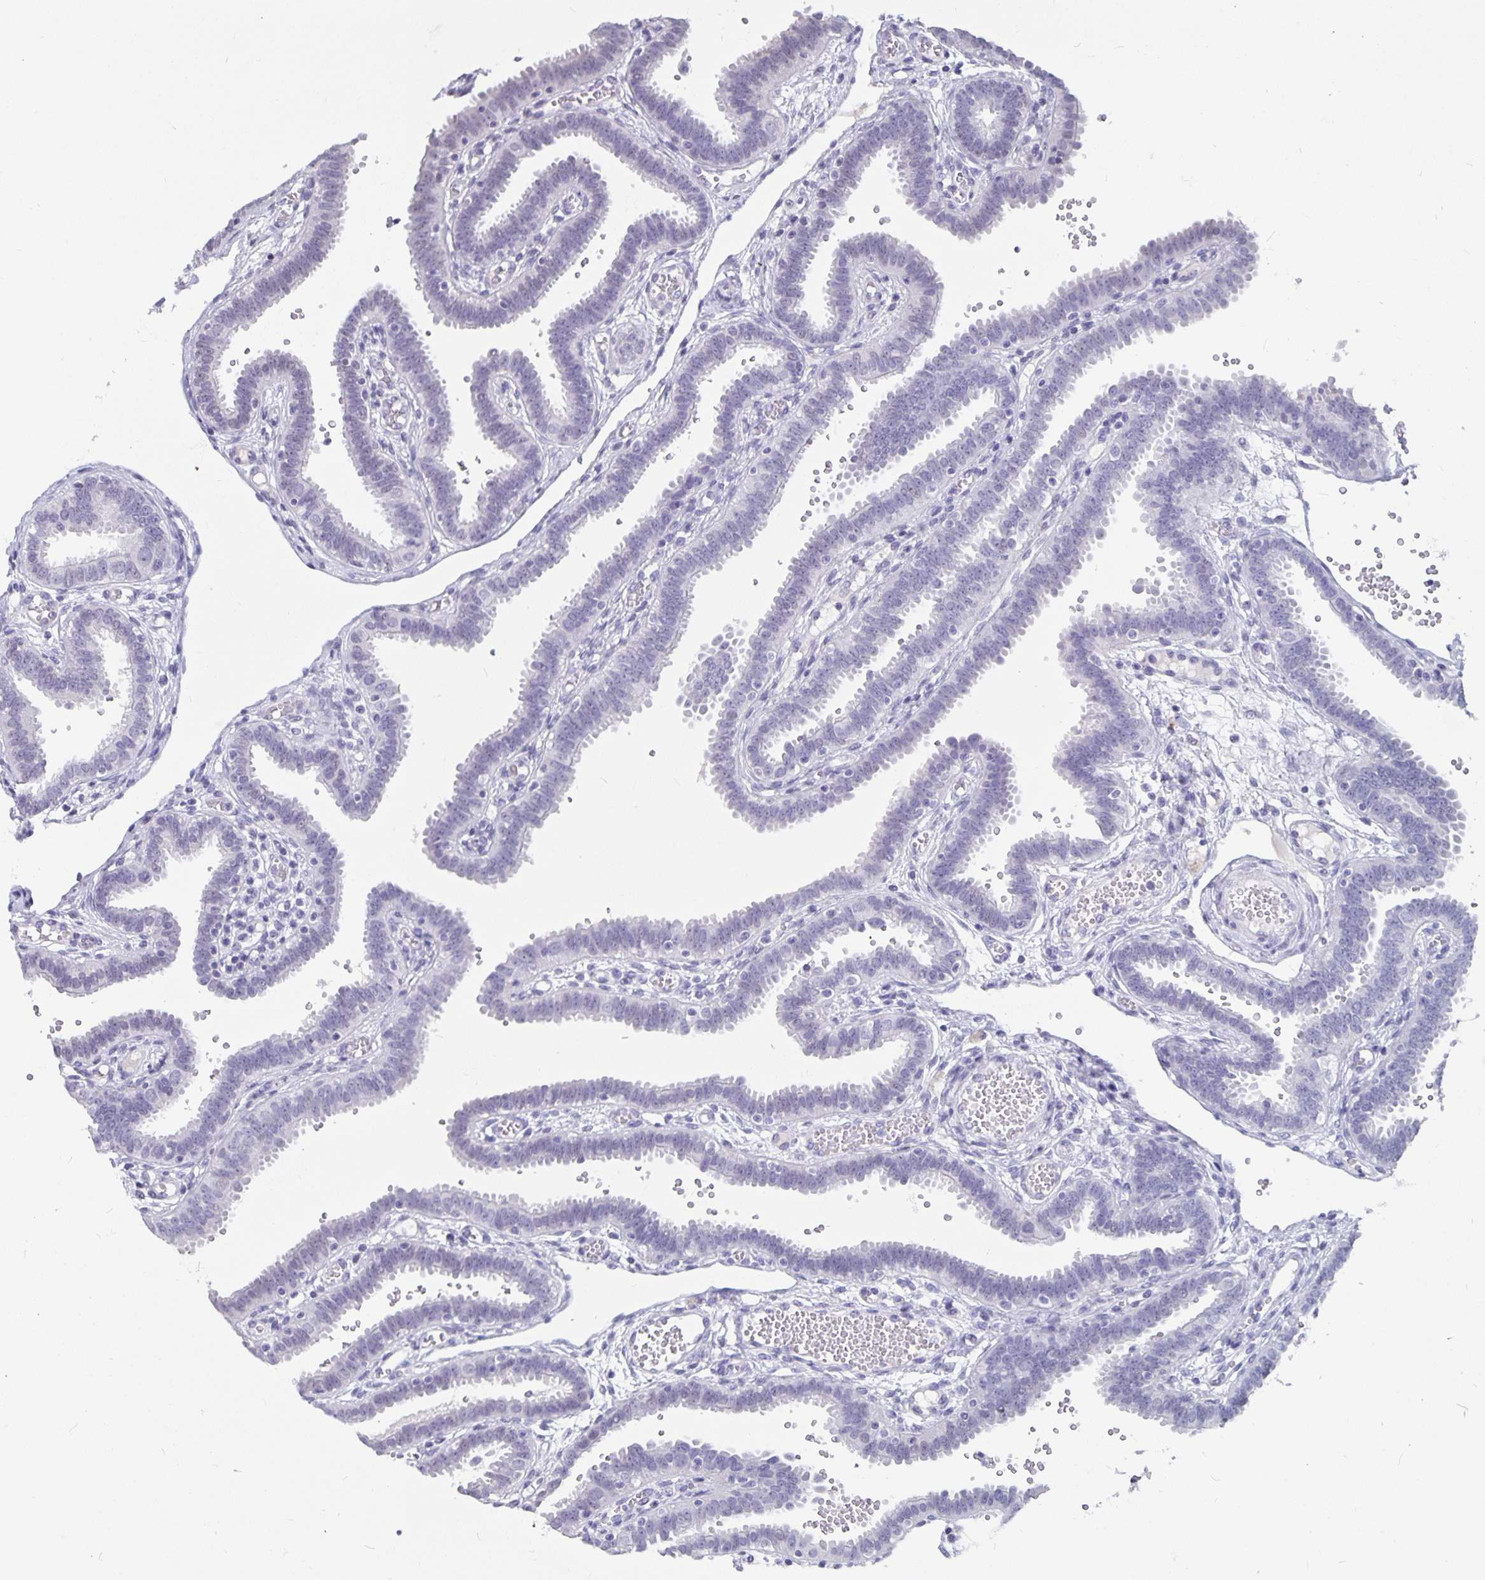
{"staining": {"intensity": "negative", "quantity": "none", "location": "none"}, "tissue": "fallopian tube", "cell_type": "Glandular cells", "image_type": "normal", "snomed": [{"axis": "morphology", "description": "Normal tissue, NOS"}, {"axis": "topography", "description": "Fallopian tube"}], "caption": "Micrograph shows no significant protein expression in glandular cells of benign fallopian tube.", "gene": "OLIG2", "patient": {"sex": "female", "age": 37}}